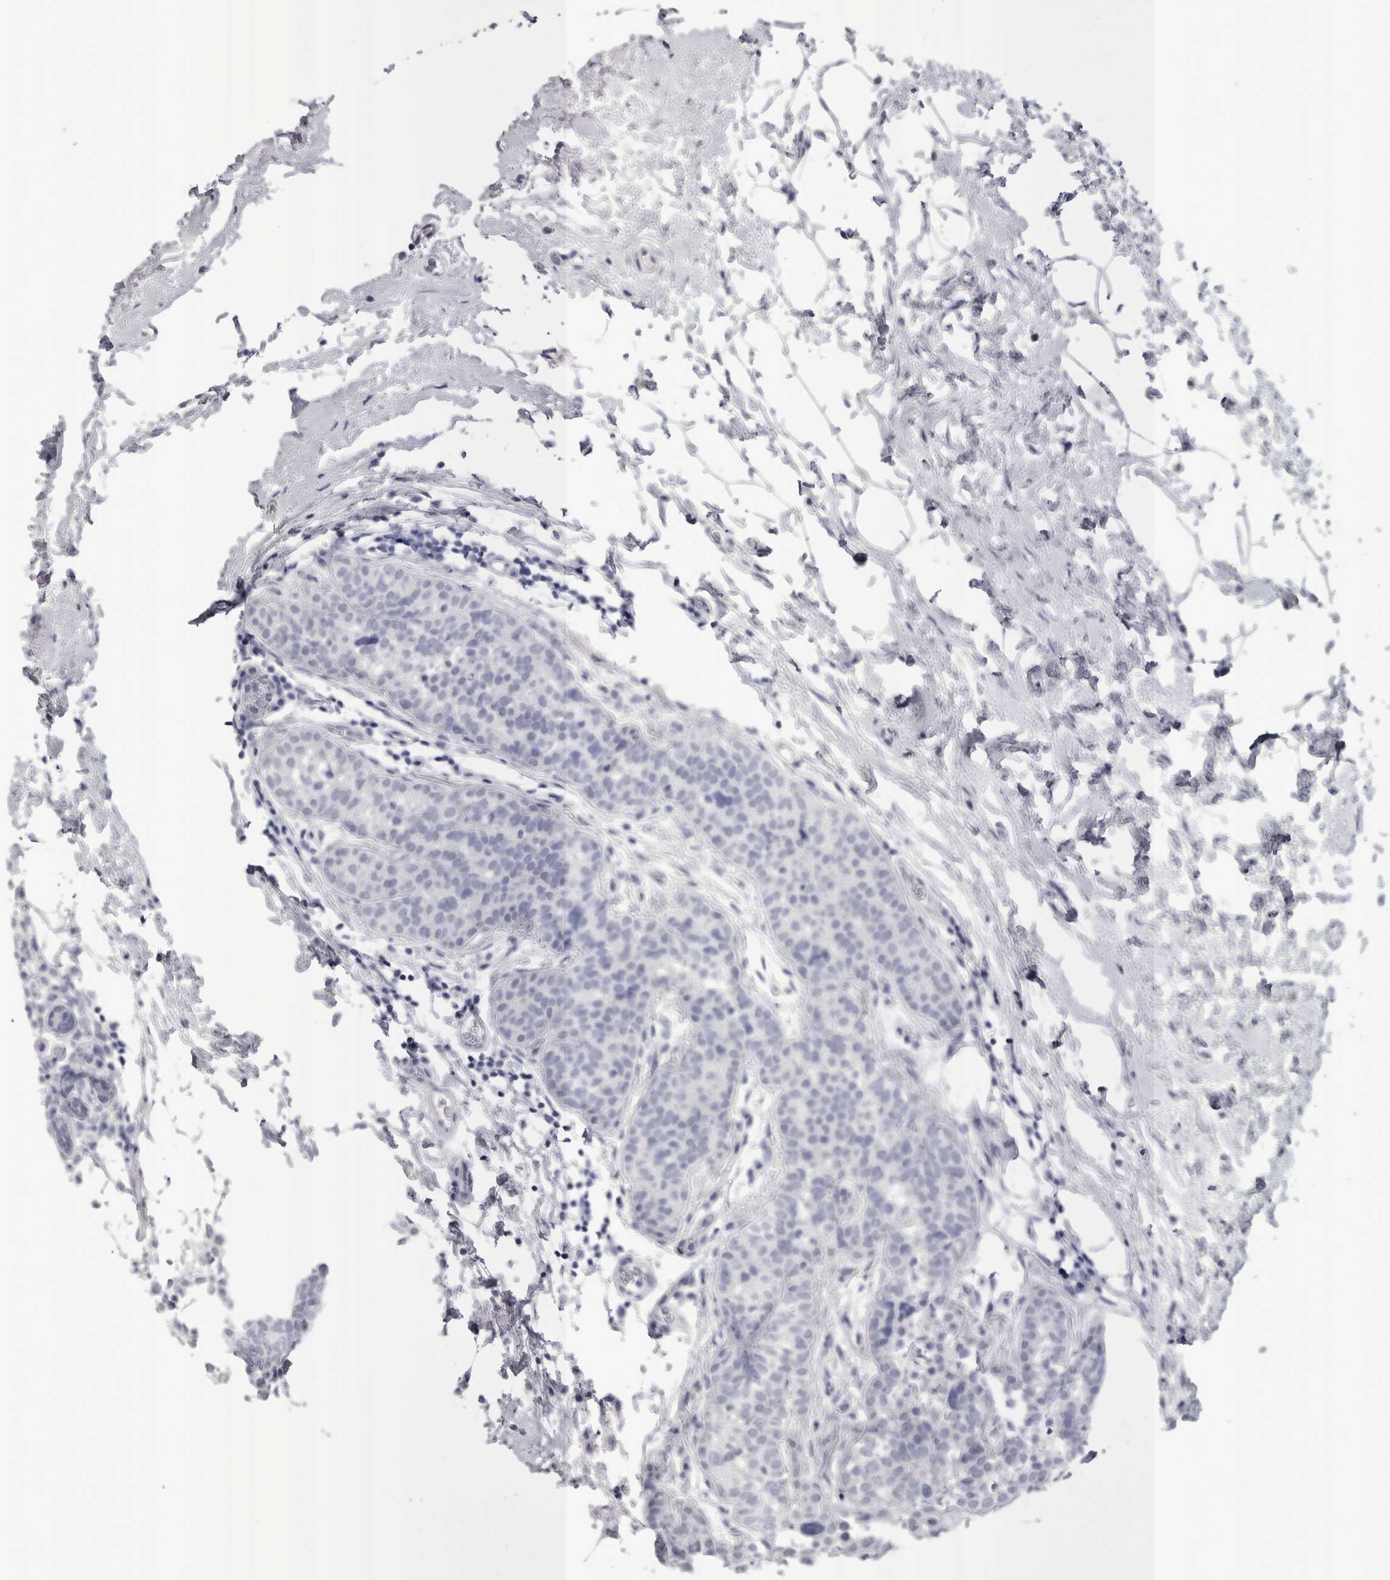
{"staining": {"intensity": "negative", "quantity": "none", "location": "none"}, "tissue": "breast cancer", "cell_type": "Tumor cells", "image_type": "cancer", "snomed": [{"axis": "morphology", "description": "Lobular carcinoma"}, {"axis": "topography", "description": "Breast"}], "caption": "Histopathology image shows no significant protein positivity in tumor cells of breast cancer. (DAB immunohistochemistry visualized using brightfield microscopy, high magnification).", "gene": "PWP2", "patient": {"sex": "female", "age": 50}}